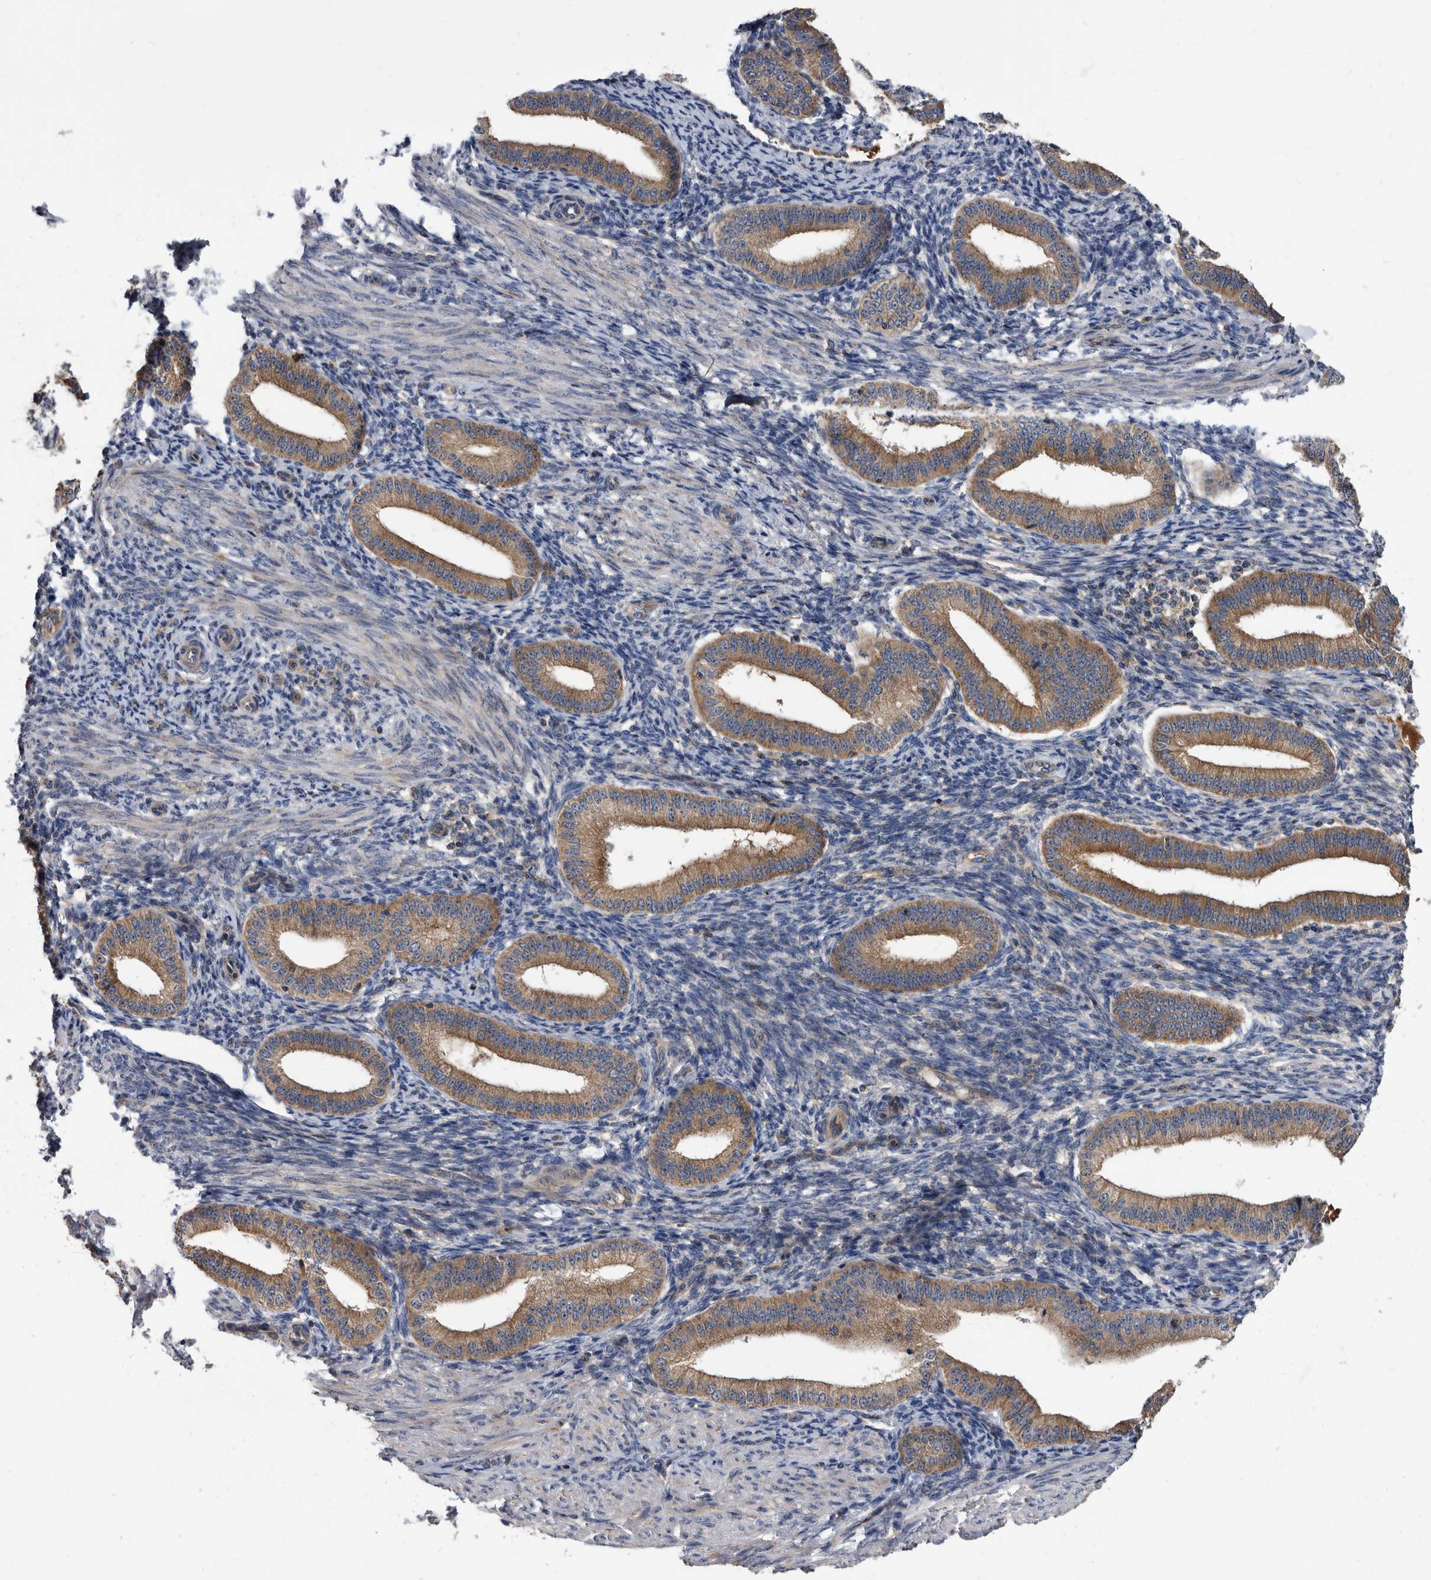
{"staining": {"intensity": "negative", "quantity": "none", "location": "none"}, "tissue": "endometrium", "cell_type": "Cells in endometrial stroma", "image_type": "normal", "snomed": [{"axis": "morphology", "description": "Normal tissue, NOS"}, {"axis": "topography", "description": "Endometrium"}], "caption": "Immunohistochemistry (IHC) photomicrograph of unremarkable human endometrium stained for a protein (brown), which shows no positivity in cells in endometrial stroma.", "gene": "DTNBP1", "patient": {"sex": "female", "age": 39}}